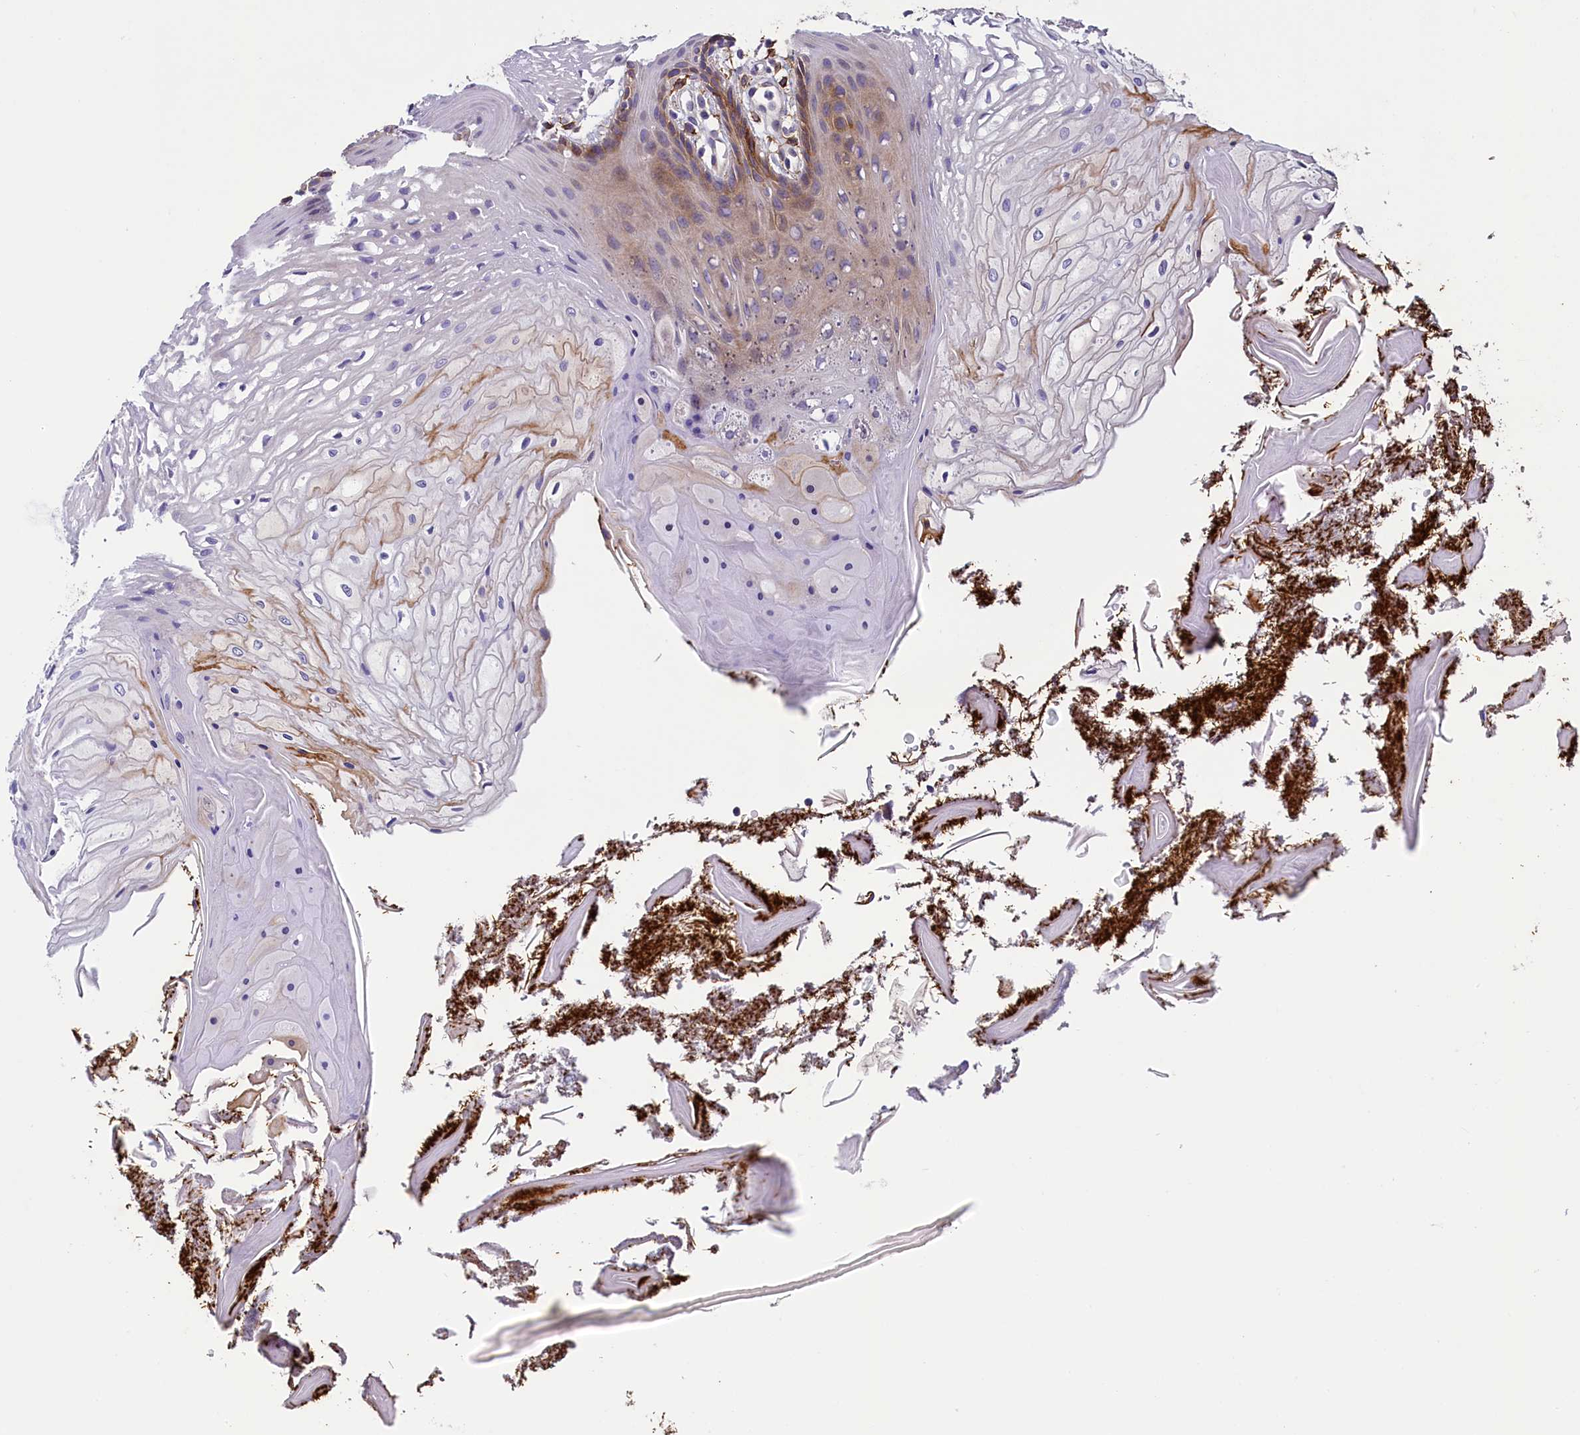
{"staining": {"intensity": "weak", "quantity": "25%-75%", "location": "cytoplasmic/membranous"}, "tissue": "oral mucosa", "cell_type": "Squamous epithelial cells", "image_type": "normal", "snomed": [{"axis": "morphology", "description": "Normal tissue, NOS"}, {"axis": "topography", "description": "Oral tissue"}], "caption": "Approximately 25%-75% of squamous epithelial cells in benign oral mucosa reveal weak cytoplasmic/membranous protein positivity as visualized by brown immunohistochemical staining.", "gene": "MRC2", "patient": {"sex": "female", "age": 80}}